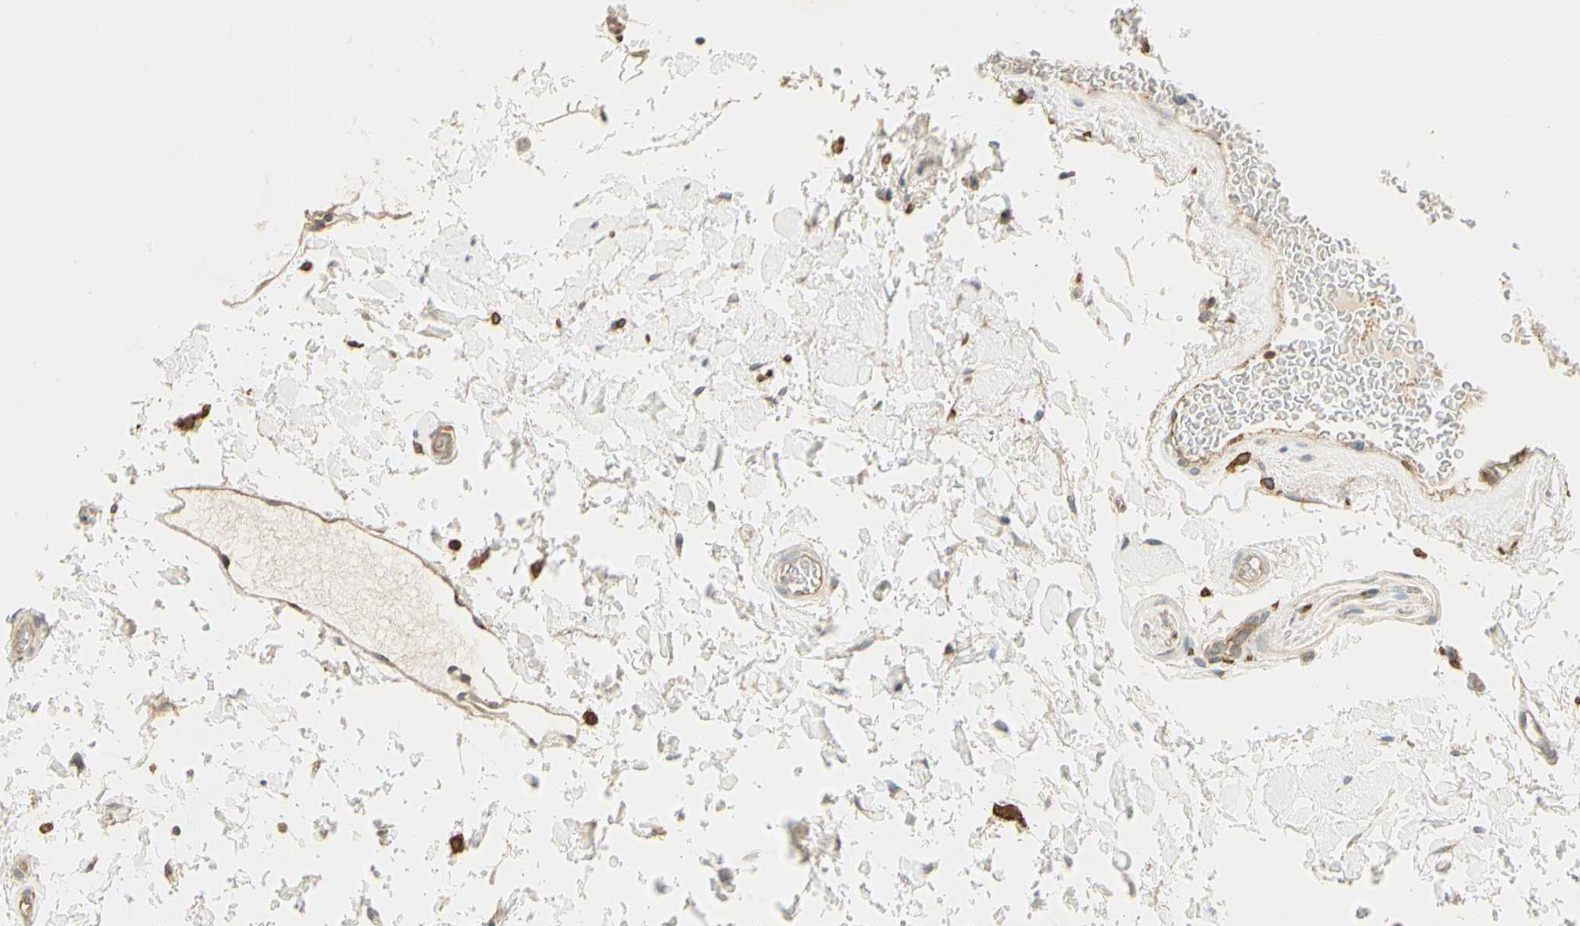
{"staining": {"intensity": "weak", "quantity": "25%-75%", "location": "cytoplasmic/membranous"}, "tissue": "oral mucosa", "cell_type": "Squamous epithelial cells", "image_type": "normal", "snomed": [{"axis": "morphology", "description": "Normal tissue, NOS"}, {"axis": "morphology", "description": "Squamous cell carcinoma, NOS"}, {"axis": "topography", "description": "Skeletal muscle"}, {"axis": "topography", "description": "Oral tissue"}, {"axis": "topography", "description": "Head-Neck"}], "caption": "Approximately 25%-75% of squamous epithelial cells in benign oral mucosa reveal weak cytoplasmic/membranous protein positivity as visualized by brown immunohistochemical staining.", "gene": "AGFG1", "patient": {"sex": "male", "age": 71}}